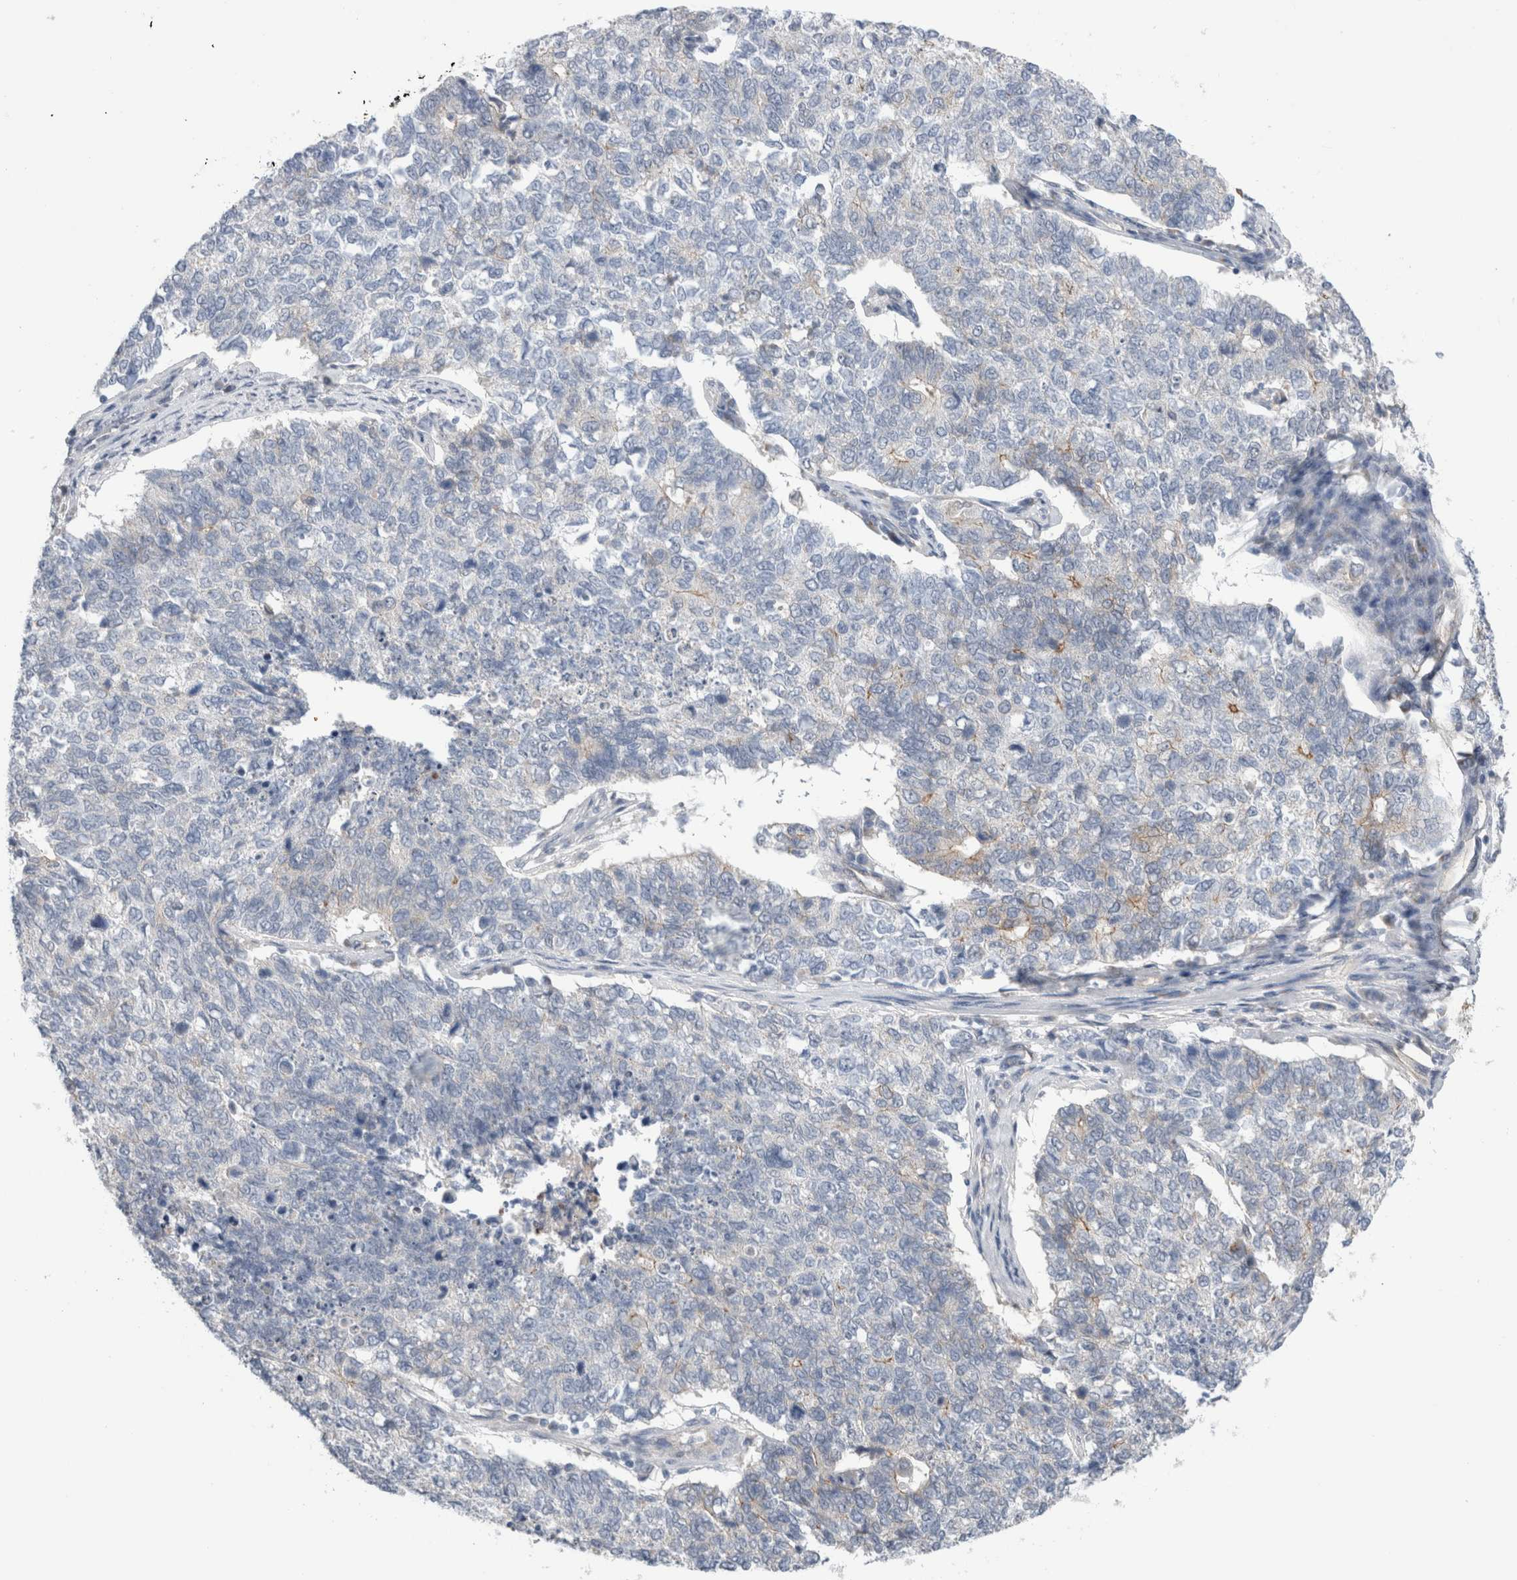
{"staining": {"intensity": "weak", "quantity": "<25%", "location": "cytoplasmic/membranous"}, "tissue": "cervical cancer", "cell_type": "Tumor cells", "image_type": "cancer", "snomed": [{"axis": "morphology", "description": "Squamous cell carcinoma, NOS"}, {"axis": "topography", "description": "Cervix"}], "caption": "Tumor cells show no significant positivity in cervical squamous cell carcinoma. (Immunohistochemistry, brightfield microscopy, high magnification).", "gene": "TAFA5", "patient": {"sex": "female", "age": 63}}